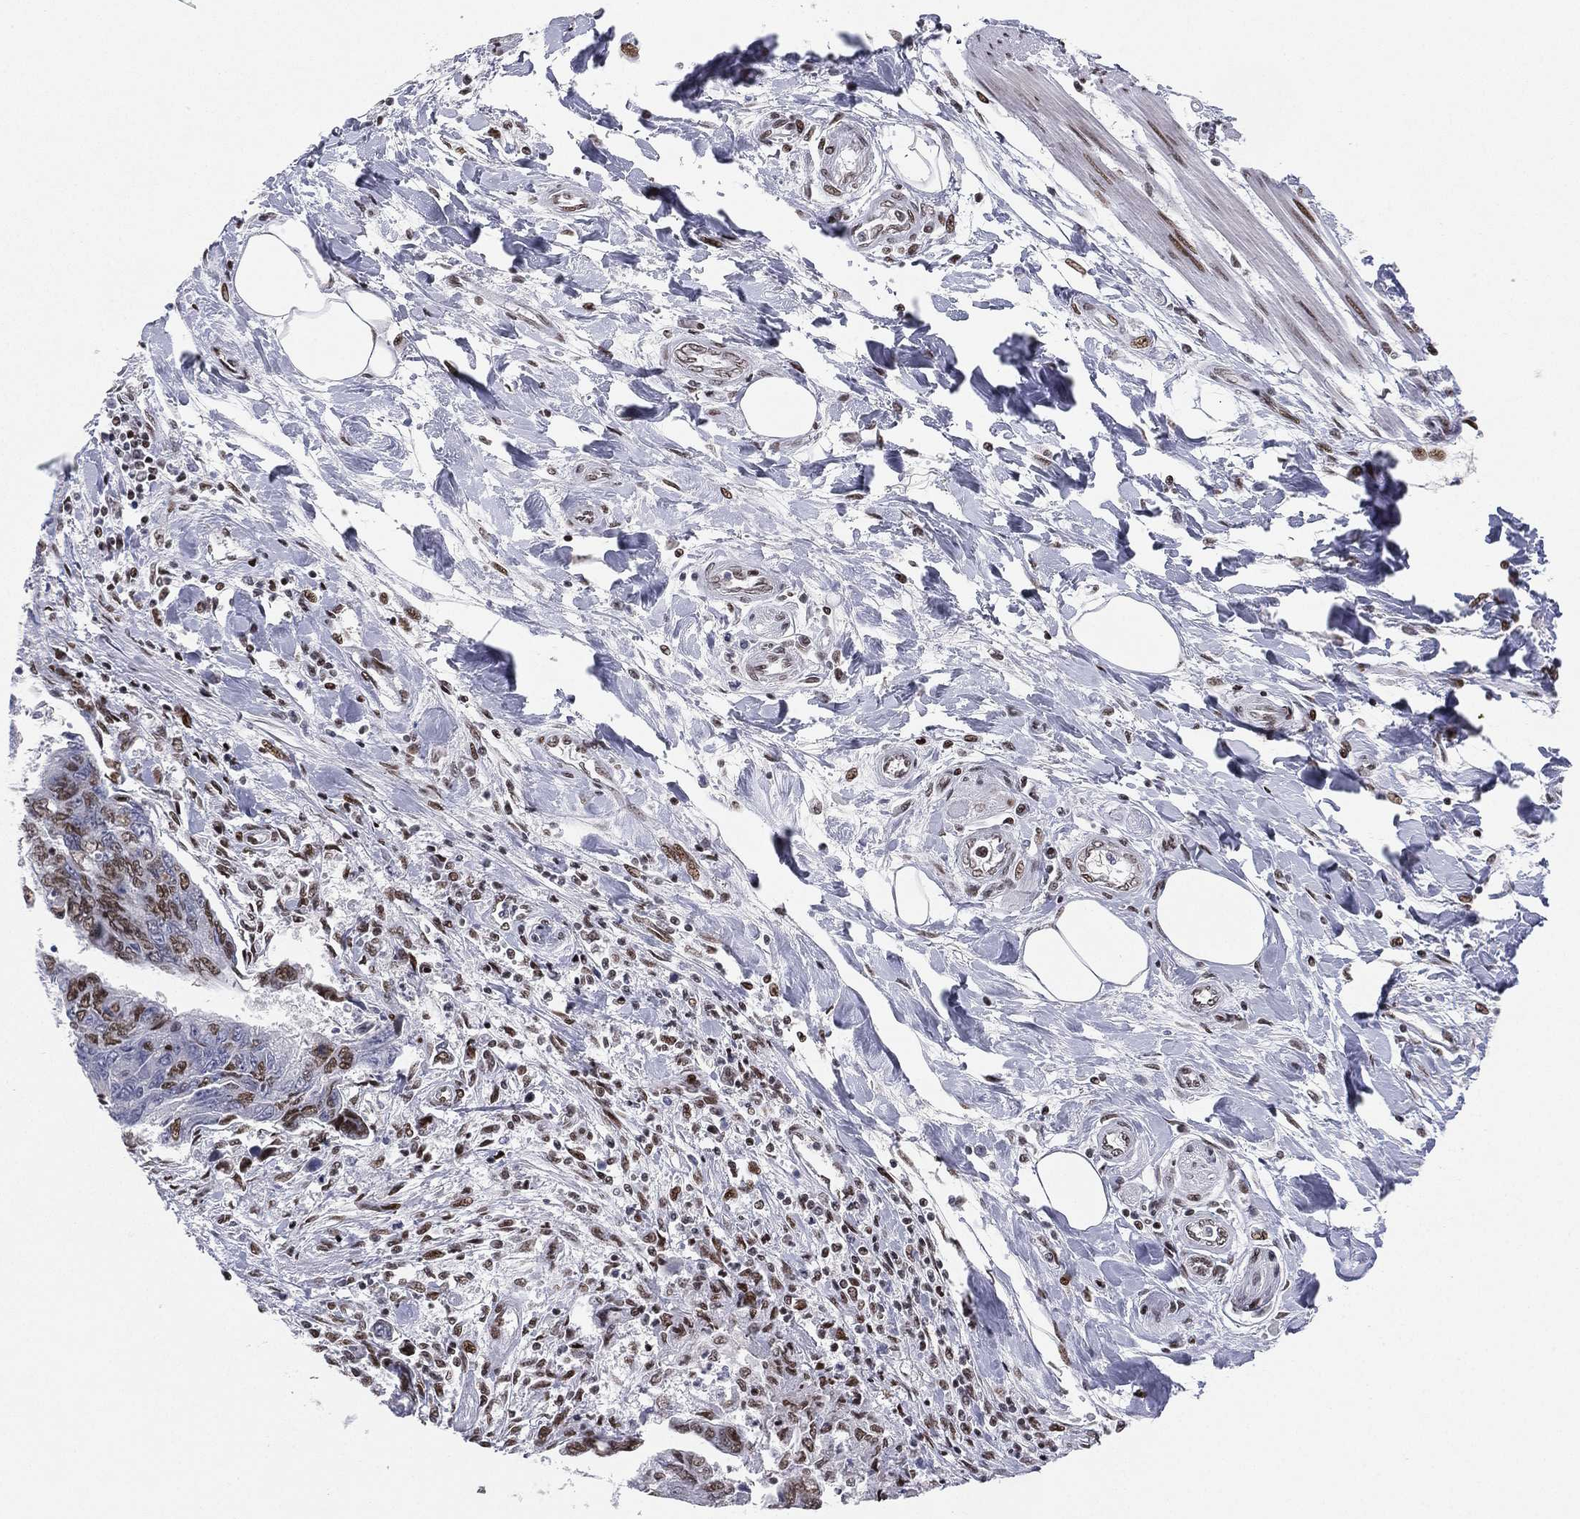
{"staining": {"intensity": "moderate", "quantity": "25%-75%", "location": "nuclear"}, "tissue": "colorectal cancer", "cell_type": "Tumor cells", "image_type": "cancer", "snomed": [{"axis": "morphology", "description": "Adenocarcinoma, NOS"}, {"axis": "topography", "description": "Colon"}], "caption": "Immunohistochemistry (IHC) of adenocarcinoma (colorectal) exhibits medium levels of moderate nuclear positivity in about 25%-75% of tumor cells. (DAB (3,3'-diaminobenzidine) IHC, brown staining for protein, blue staining for nuclei).", "gene": "RTF1", "patient": {"sex": "female", "age": 65}}